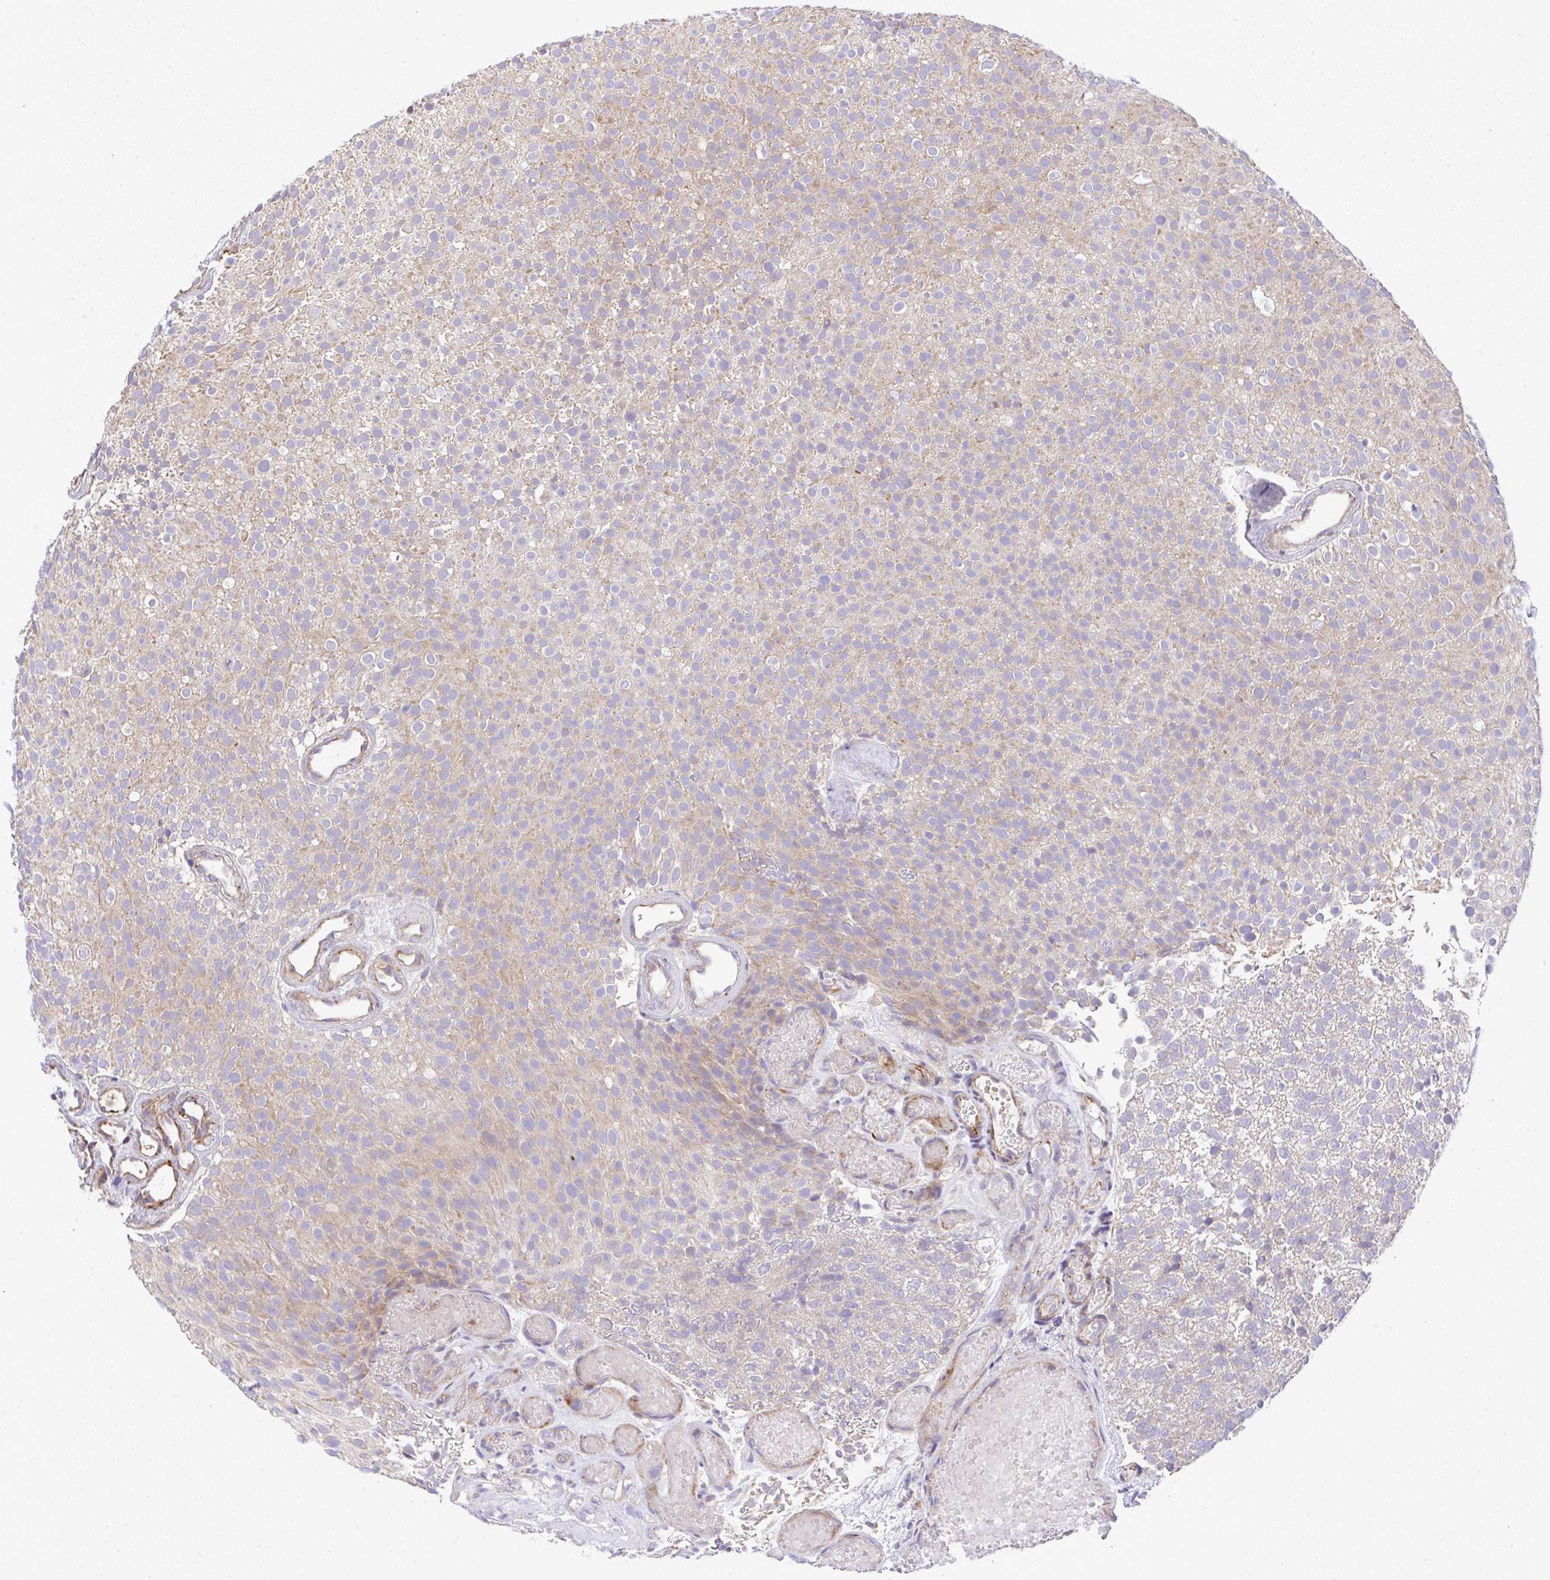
{"staining": {"intensity": "negative", "quantity": "none", "location": "none"}, "tissue": "urothelial cancer", "cell_type": "Tumor cells", "image_type": "cancer", "snomed": [{"axis": "morphology", "description": "Urothelial carcinoma, Low grade"}, {"axis": "topography", "description": "Urinary bladder"}], "caption": "Protein analysis of urothelial carcinoma (low-grade) displays no significant staining in tumor cells. (Stains: DAB (3,3'-diaminobenzidine) immunohistochemistry with hematoxylin counter stain, Microscopy: brightfield microscopy at high magnification).", "gene": "GRID2", "patient": {"sex": "male", "age": 78}}